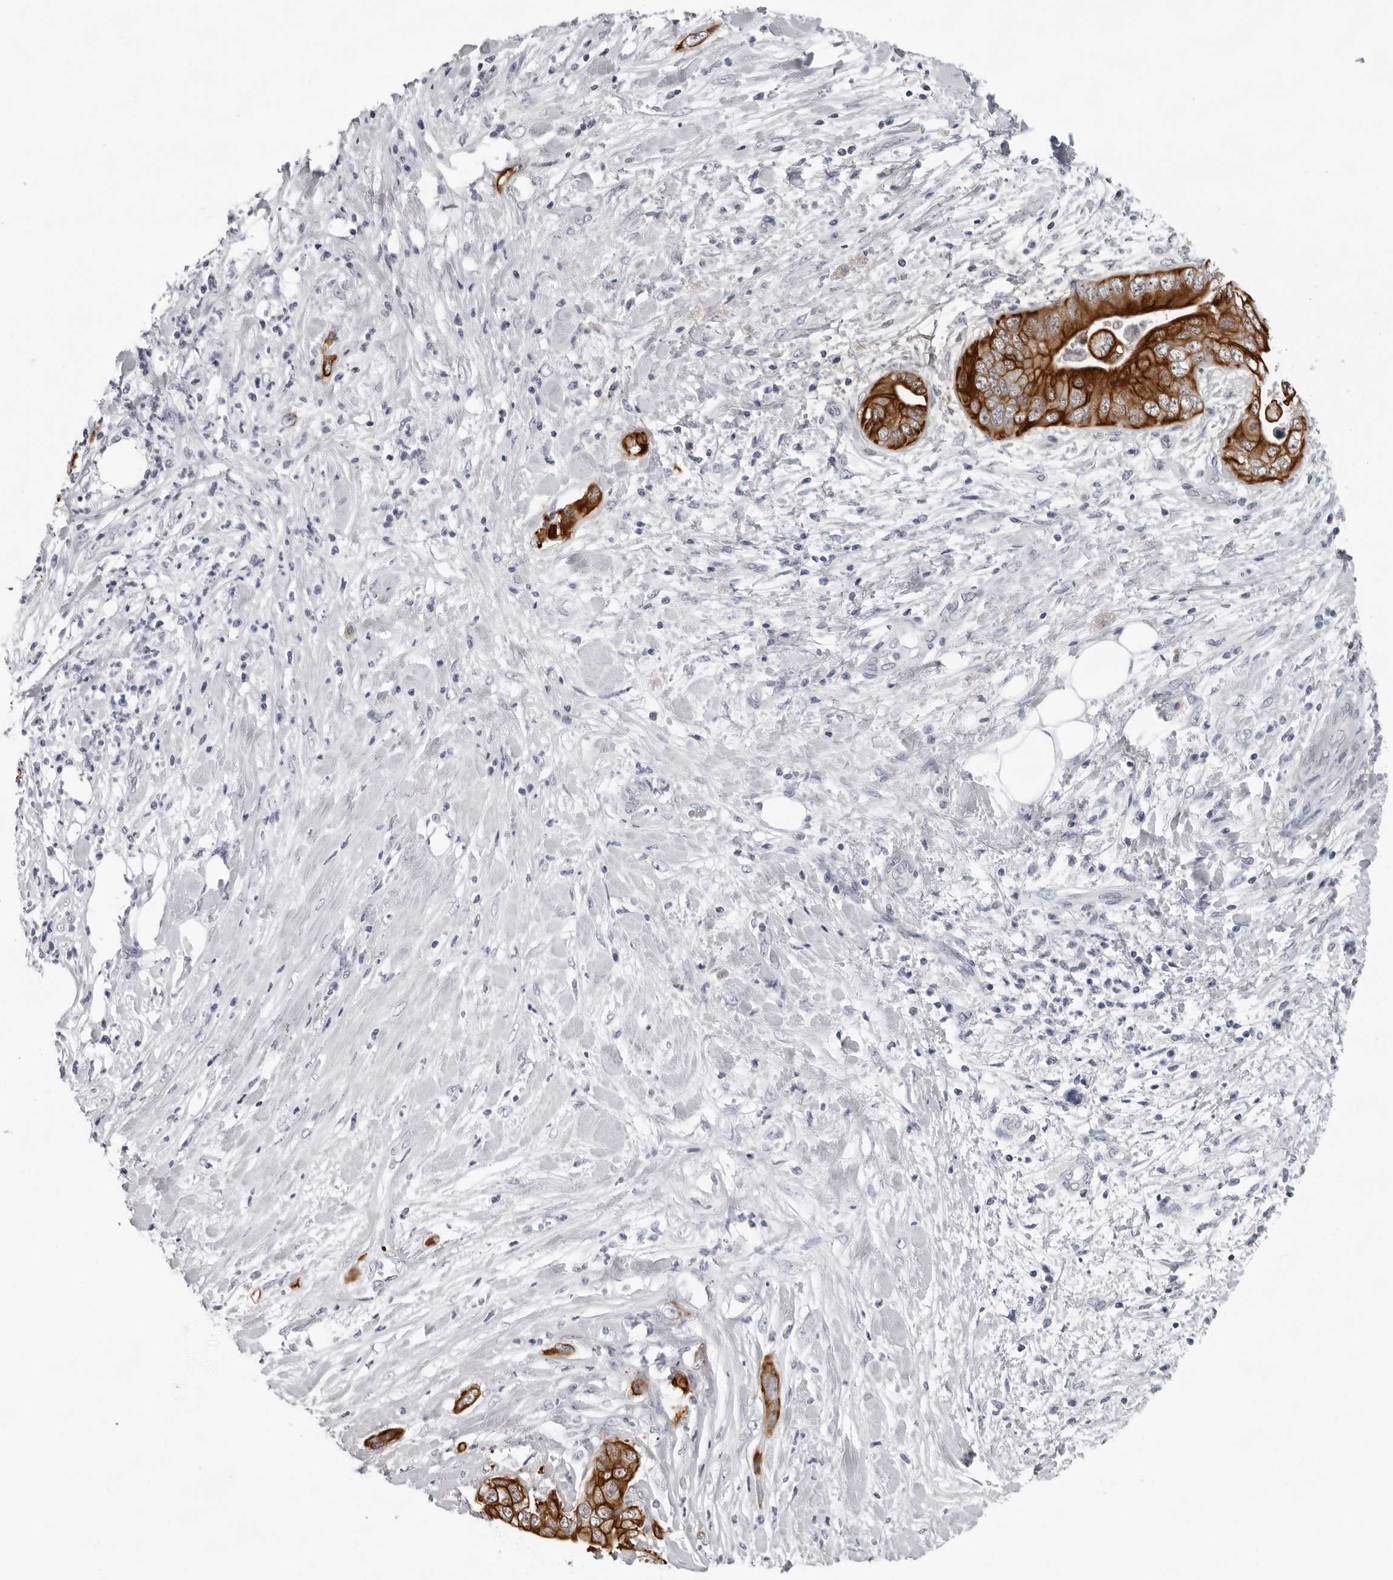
{"staining": {"intensity": "strong", "quantity": ">75%", "location": "cytoplasmic/membranous"}, "tissue": "pancreatic cancer", "cell_type": "Tumor cells", "image_type": "cancer", "snomed": [{"axis": "morphology", "description": "Adenocarcinoma, NOS"}, {"axis": "topography", "description": "Pancreas"}], "caption": "Pancreatic cancer stained for a protein (brown) displays strong cytoplasmic/membranous positive positivity in approximately >75% of tumor cells.", "gene": "CCDC28B", "patient": {"sex": "female", "age": 78}}